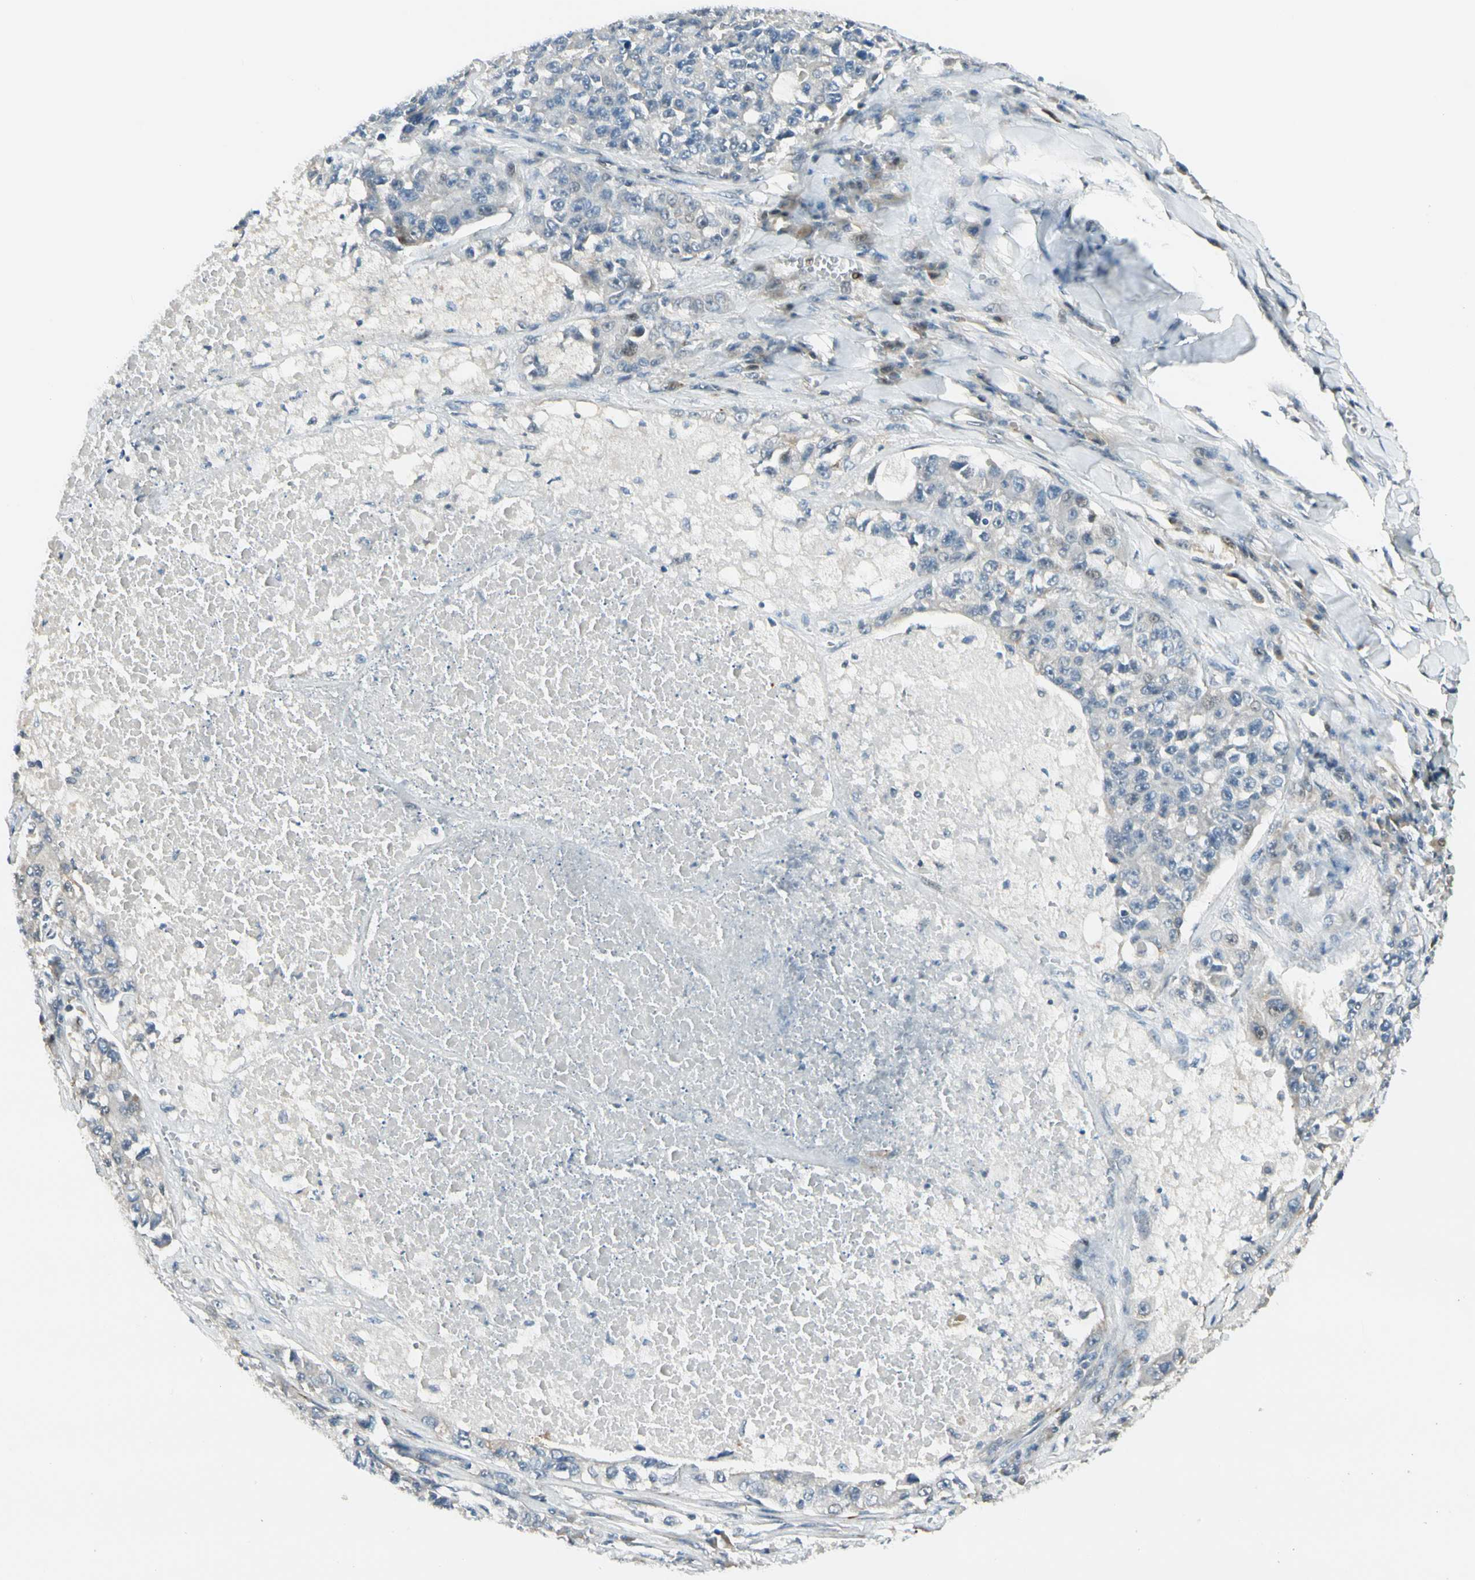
{"staining": {"intensity": "weak", "quantity": "<25%", "location": "cytoplasmic/membranous"}, "tissue": "lung cancer", "cell_type": "Tumor cells", "image_type": "cancer", "snomed": [{"axis": "morphology", "description": "Adenocarcinoma, NOS"}, {"axis": "topography", "description": "Lung"}], "caption": "IHC of human lung cancer demonstrates no expression in tumor cells.", "gene": "P3H2", "patient": {"sex": "male", "age": 49}}